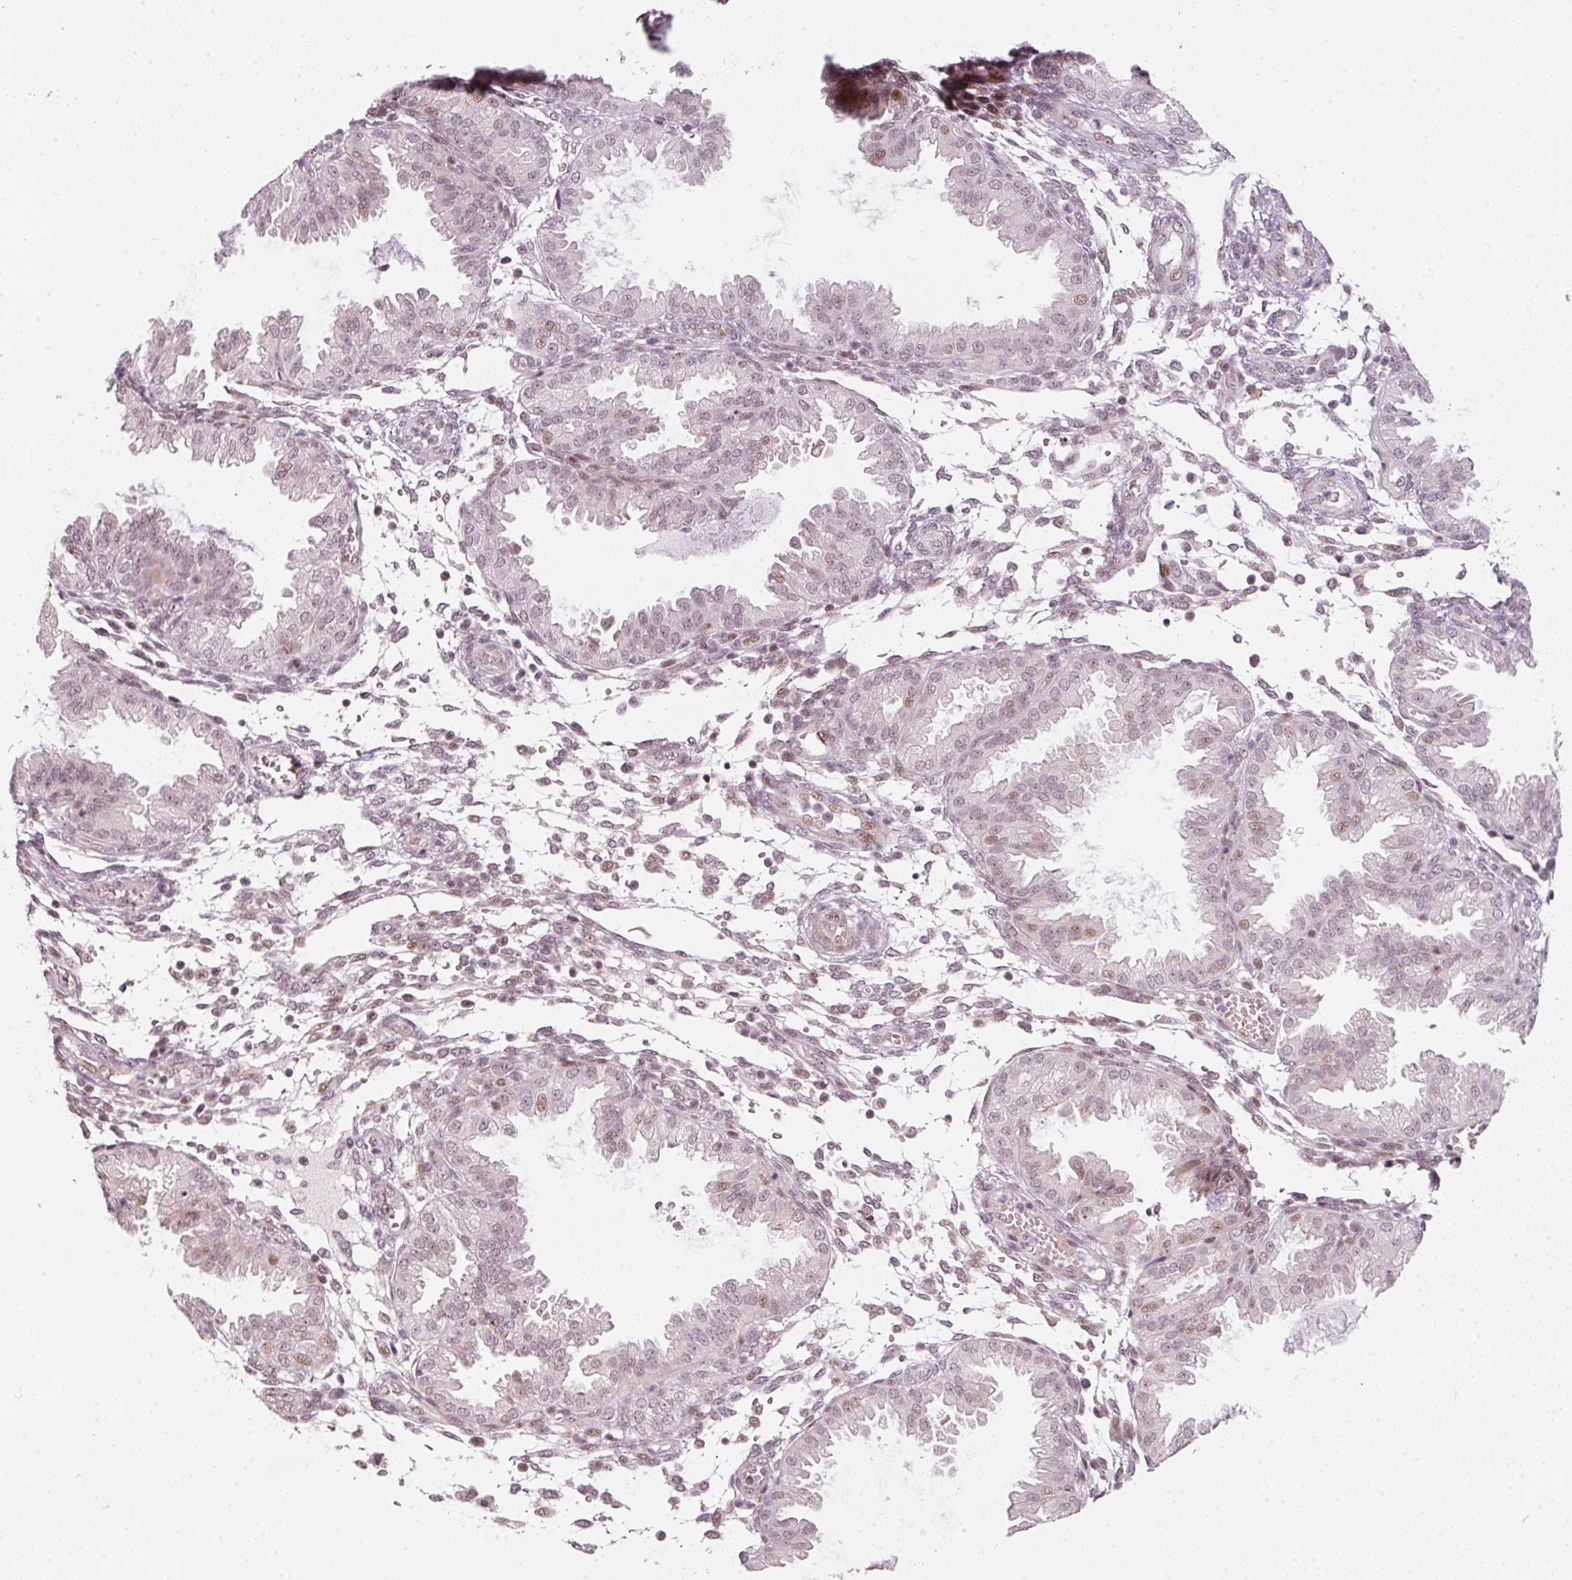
{"staining": {"intensity": "weak", "quantity": "25%-75%", "location": "nuclear"}, "tissue": "endometrium", "cell_type": "Cells in endometrial stroma", "image_type": "normal", "snomed": [{"axis": "morphology", "description": "Normal tissue, NOS"}, {"axis": "topography", "description": "Endometrium"}], "caption": "Protein staining of unremarkable endometrium demonstrates weak nuclear staining in about 25%-75% of cells in endometrial stroma. Ihc stains the protein in brown and the nuclei are stained blue.", "gene": "MXRA8", "patient": {"sex": "female", "age": 33}}